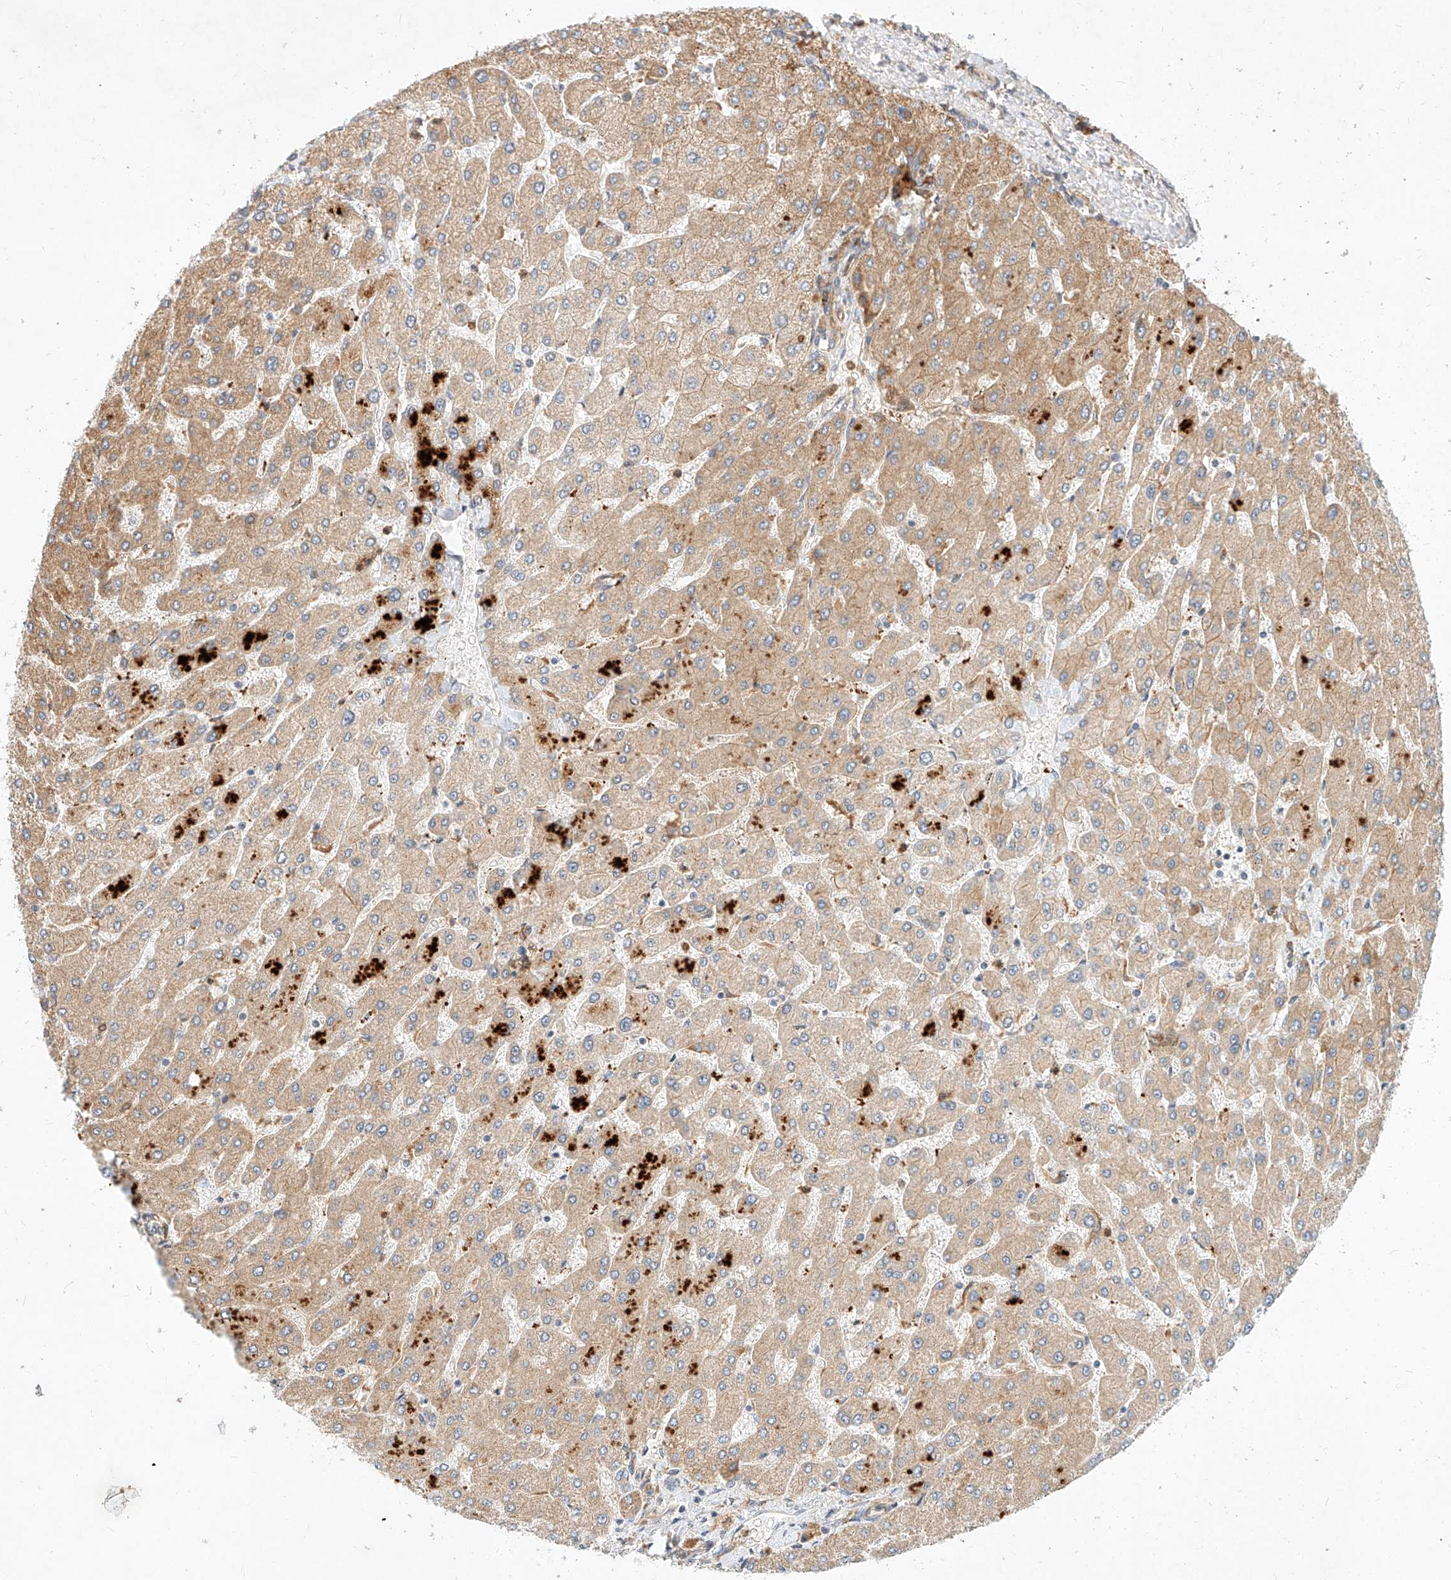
{"staining": {"intensity": "weak", "quantity": ">75%", "location": "cytoplasmic/membranous"}, "tissue": "liver", "cell_type": "Cholangiocytes", "image_type": "normal", "snomed": [{"axis": "morphology", "description": "Normal tissue, NOS"}, {"axis": "topography", "description": "Liver"}], "caption": "IHC micrograph of normal human liver stained for a protein (brown), which displays low levels of weak cytoplasmic/membranous staining in about >75% of cholangiocytes.", "gene": "NFAM1", "patient": {"sex": "male", "age": 55}}